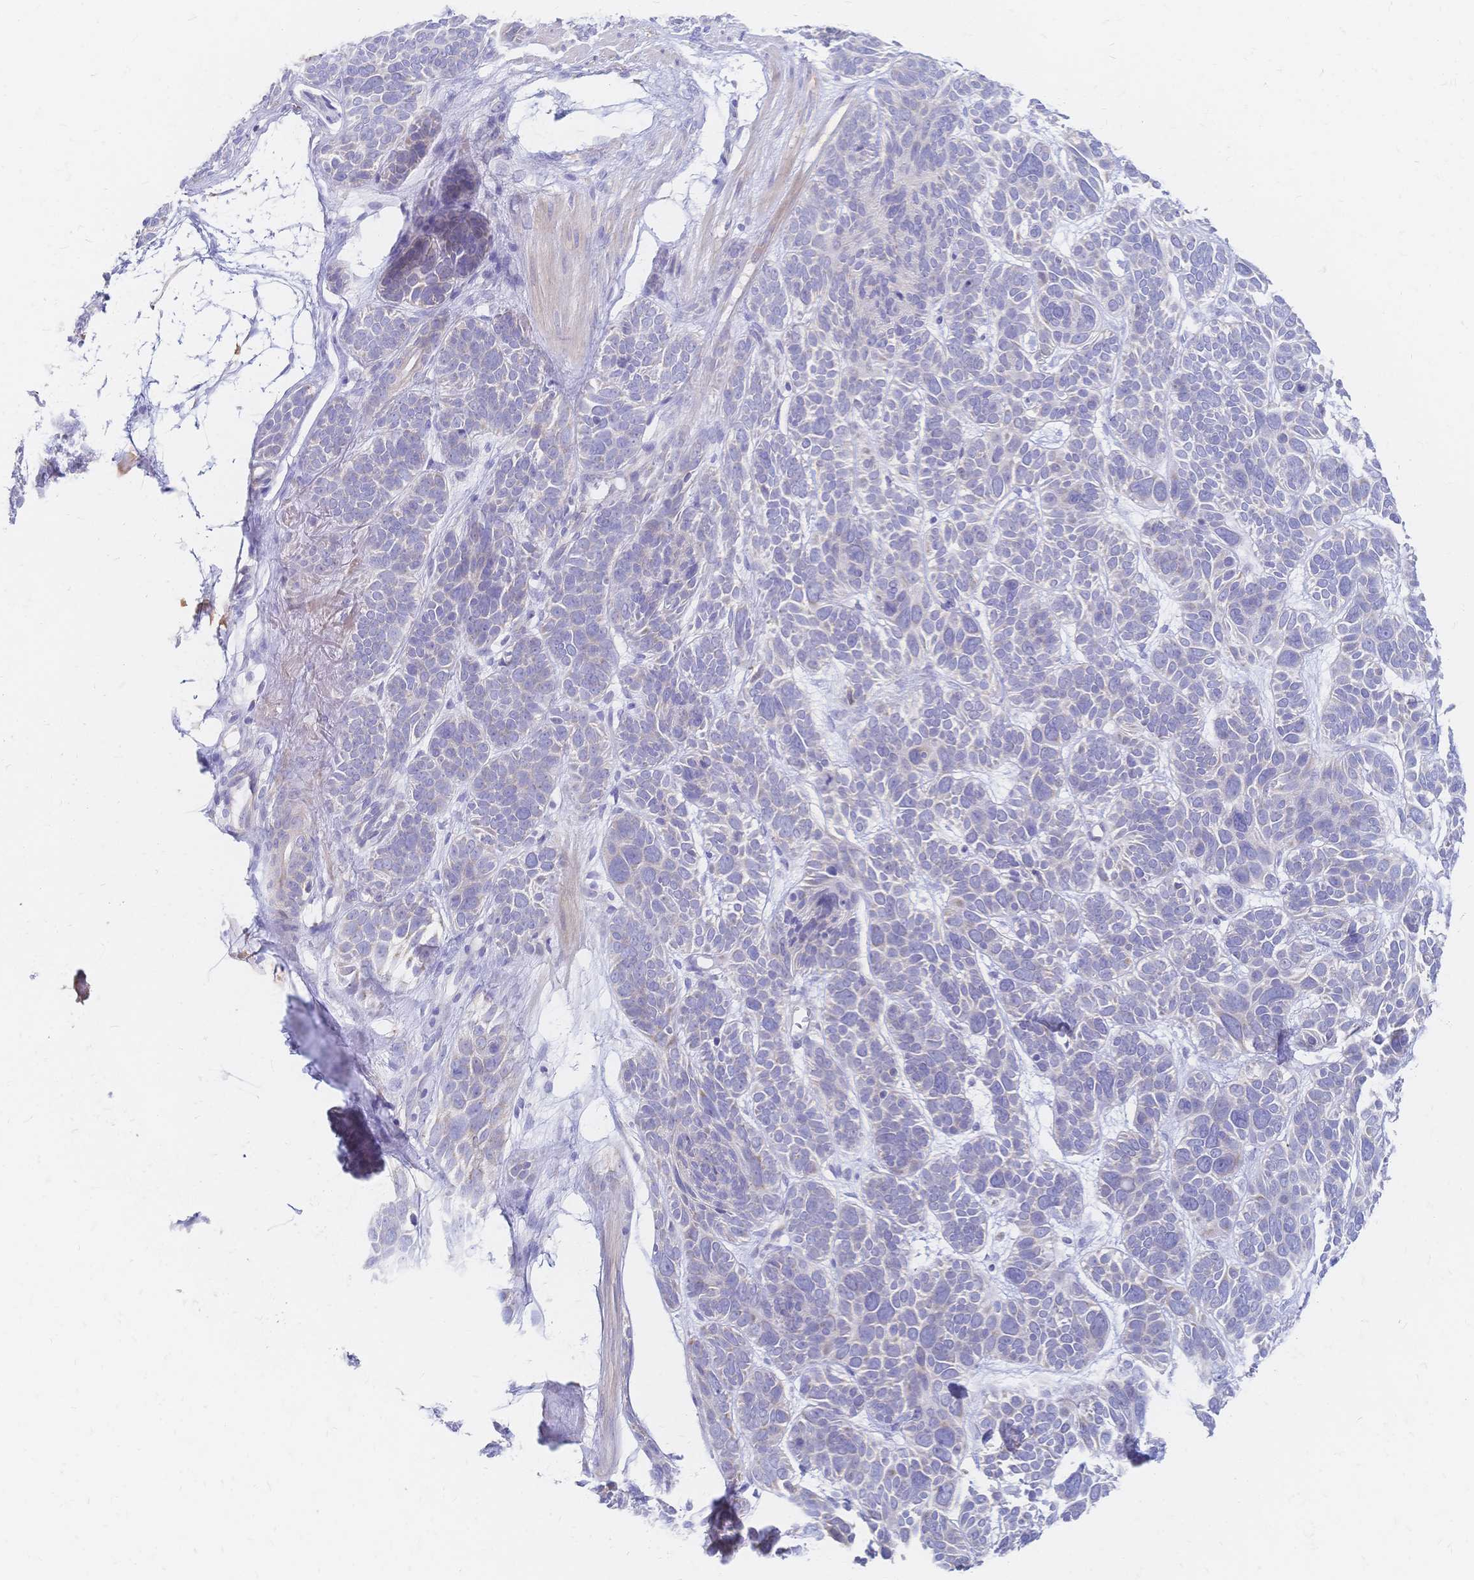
{"staining": {"intensity": "negative", "quantity": "none", "location": "none"}, "tissue": "skin cancer", "cell_type": "Tumor cells", "image_type": "cancer", "snomed": [{"axis": "morphology", "description": "Basal cell carcinoma"}, {"axis": "morphology", "description": "BCC, low aggressive"}, {"axis": "topography", "description": "Skin"}, {"axis": "topography", "description": "Skin of face"}], "caption": "Immunohistochemistry (IHC) photomicrograph of neoplastic tissue: basal cell carcinoma (skin) stained with DAB (3,3'-diaminobenzidine) demonstrates no significant protein staining in tumor cells.", "gene": "VWC2L", "patient": {"sex": "male", "age": 73}}